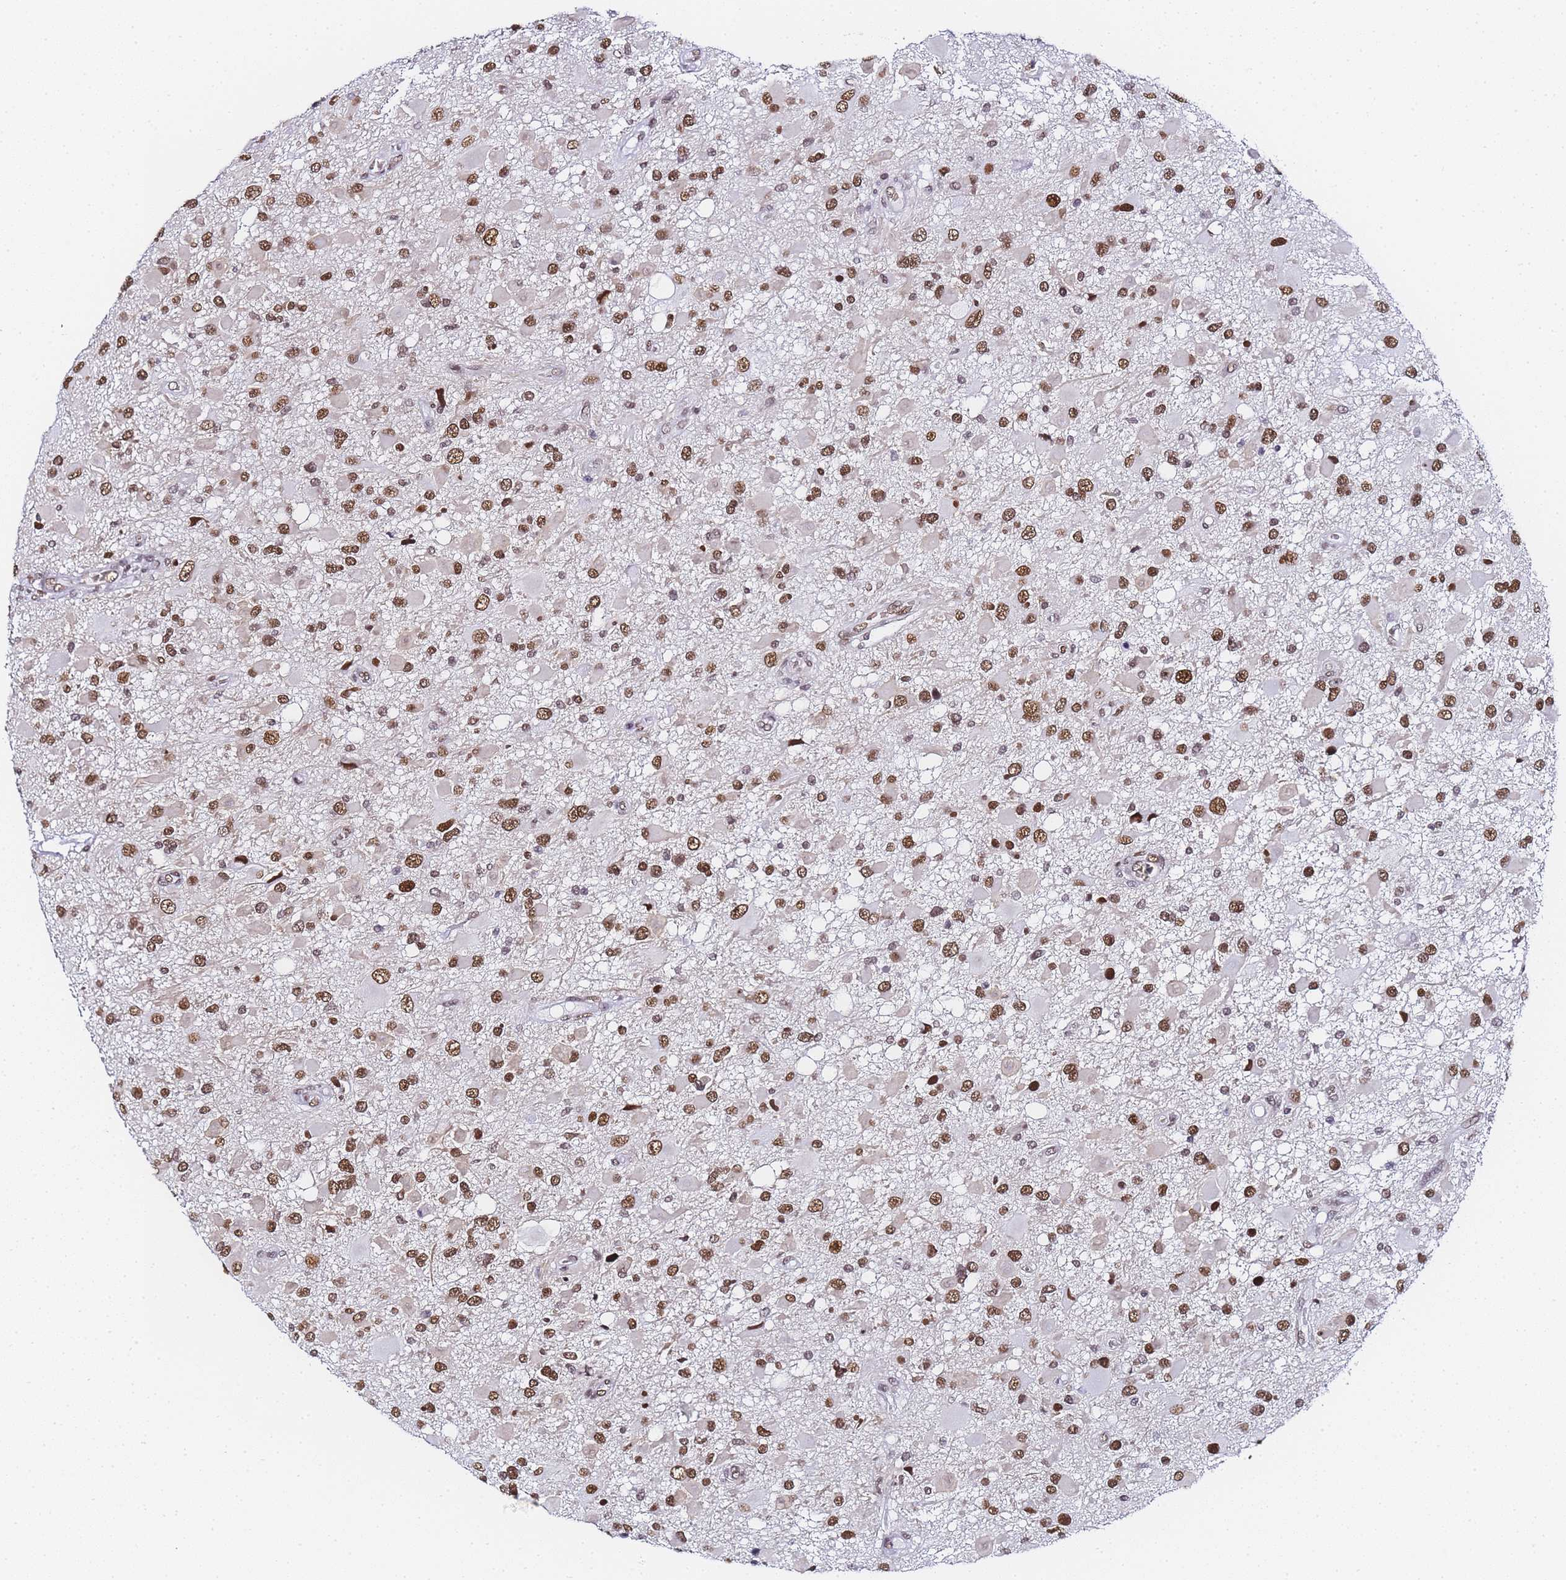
{"staining": {"intensity": "moderate", "quantity": ">75%", "location": "nuclear"}, "tissue": "glioma", "cell_type": "Tumor cells", "image_type": "cancer", "snomed": [{"axis": "morphology", "description": "Glioma, malignant, High grade"}, {"axis": "topography", "description": "Brain"}], "caption": "Immunohistochemical staining of glioma demonstrates medium levels of moderate nuclear expression in approximately >75% of tumor cells. Ihc stains the protein in brown and the nuclei are stained blue.", "gene": "POLR1A", "patient": {"sex": "male", "age": 53}}